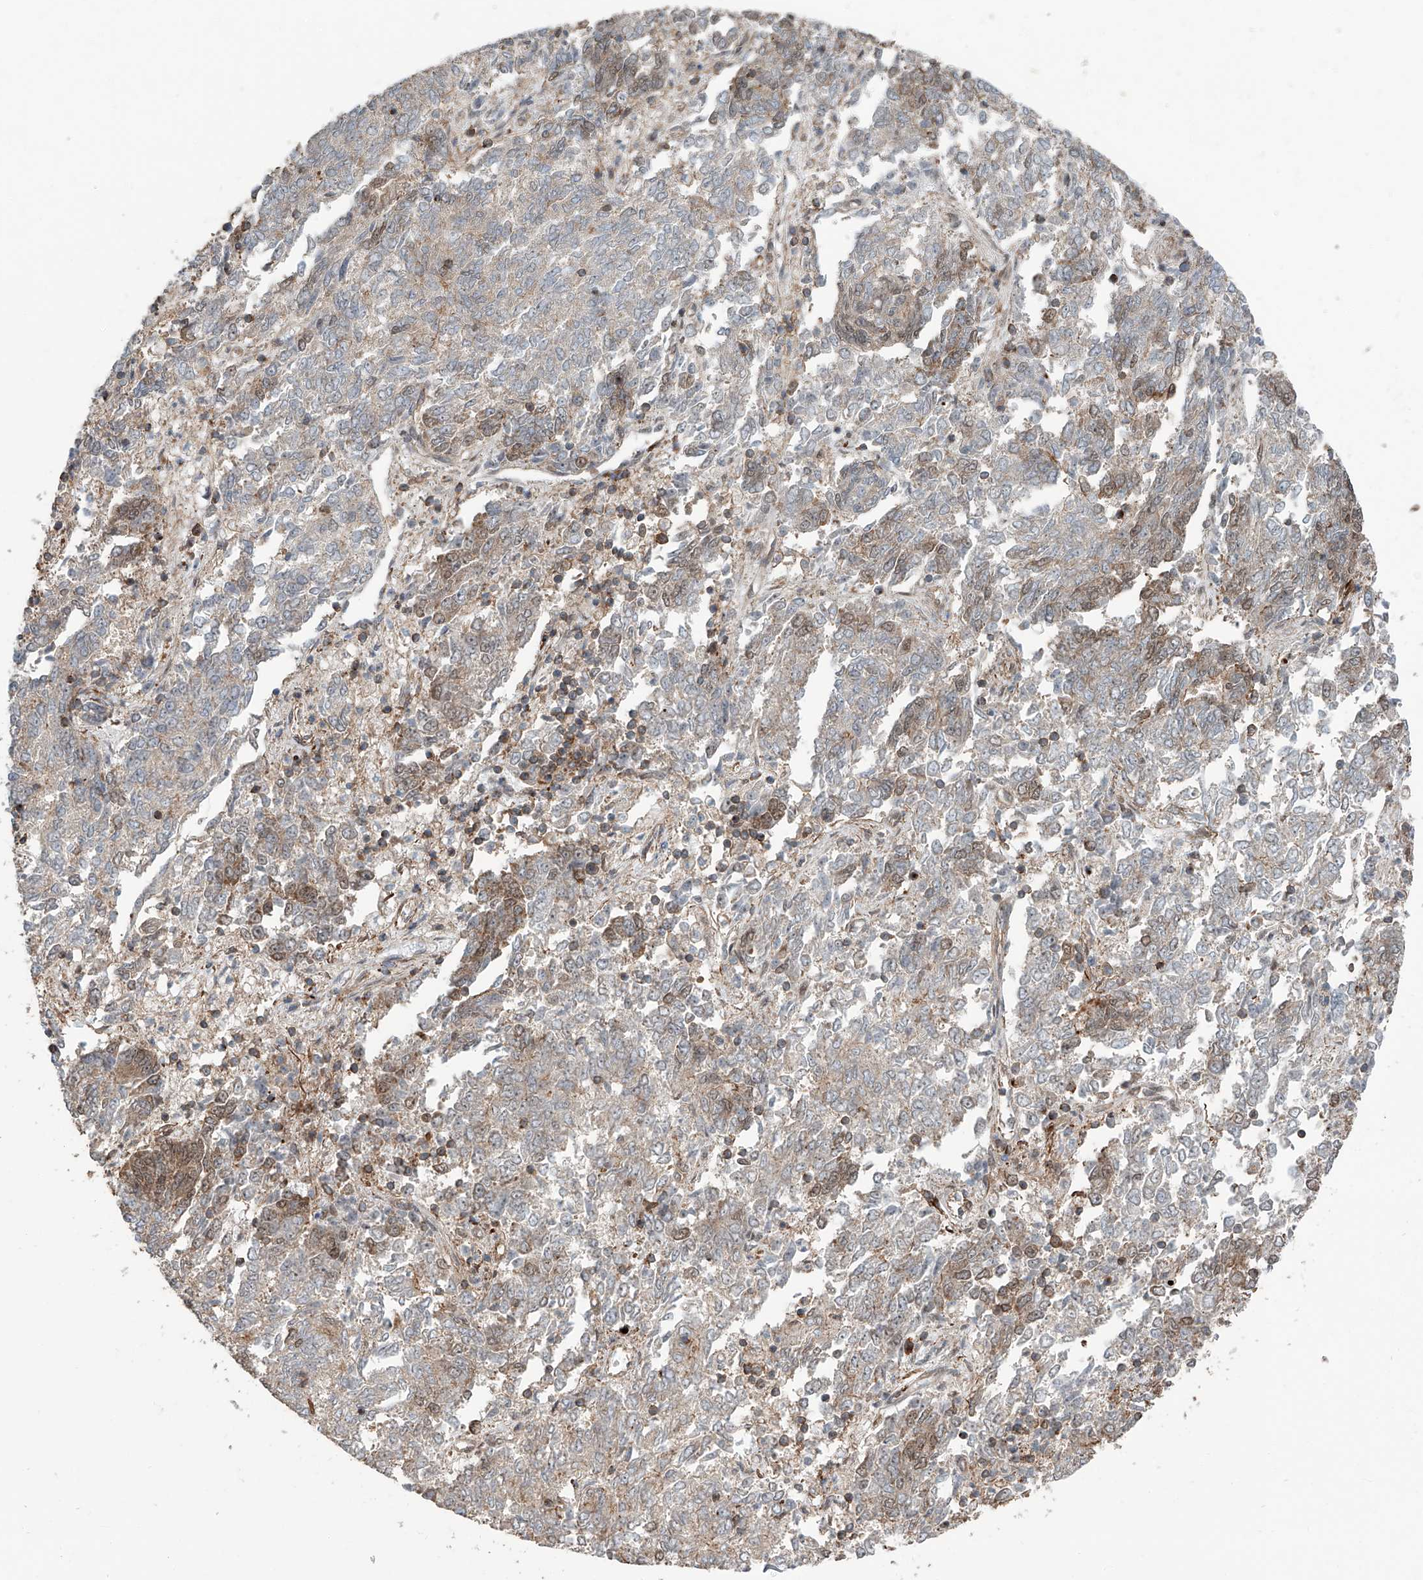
{"staining": {"intensity": "weak", "quantity": "<25%", "location": "nuclear"}, "tissue": "endometrial cancer", "cell_type": "Tumor cells", "image_type": "cancer", "snomed": [{"axis": "morphology", "description": "Adenocarcinoma, NOS"}, {"axis": "topography", "description": "Endometrium"}], "caption": "The micrograph exhibits no significant staining in tumor cells of endometrial adenocarcinoma.", "gene": "SDE2", "patient": {"sex": "female", "age": 80}}